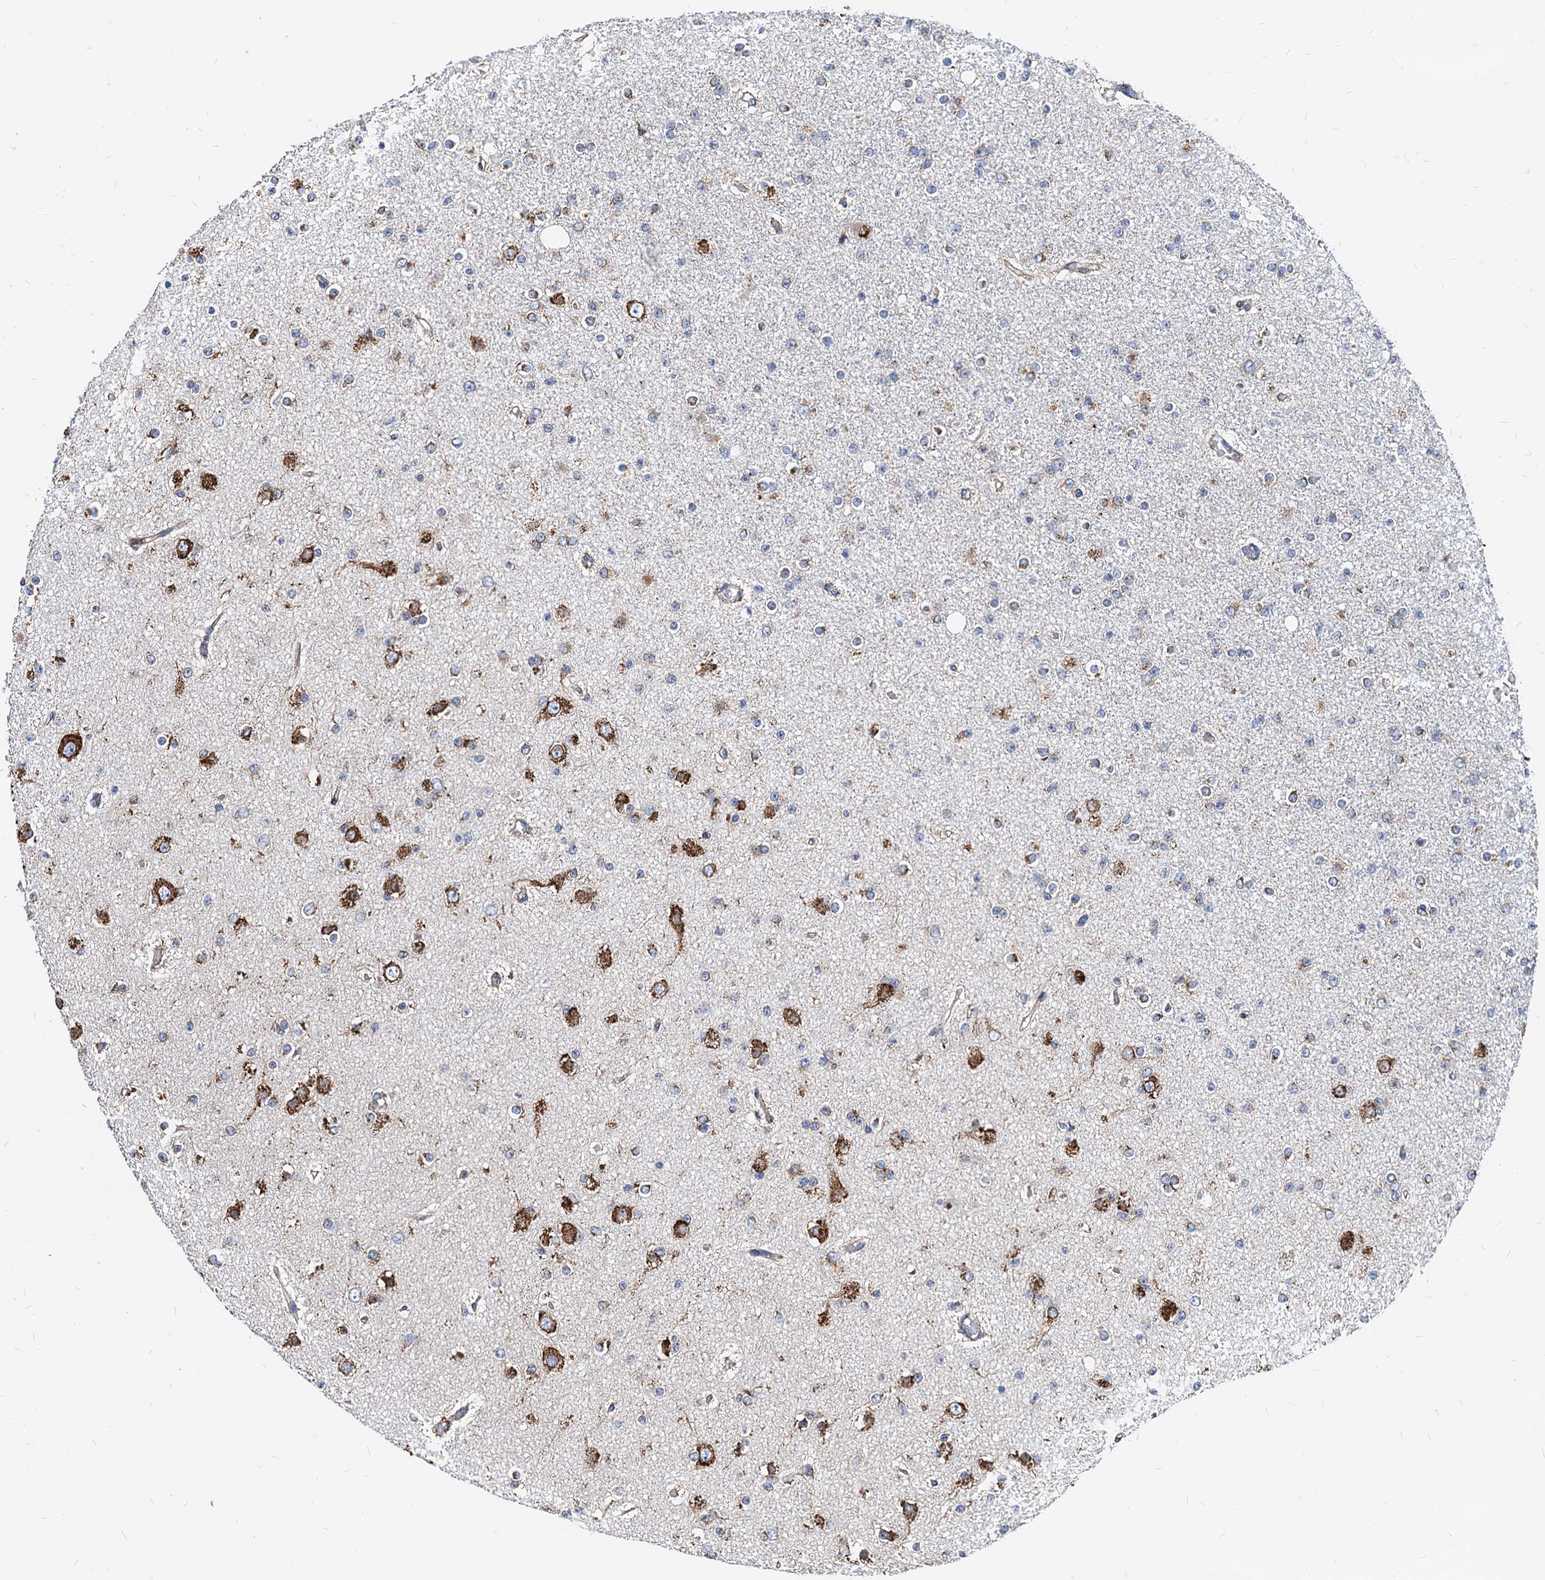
{"staining": {"intensity": "negative", "quantity": "none", "location": "none"}, "tissue": "glioma", "cell_type": "Tumor cells", "image_type": "cancer", "snomed": [{"axis": "morphology", "description": "Glioma, malignant, Low grade"}, {"axis": "topography", "description": "Brain"}], "caption": "There is no significant expression in tumor cells of low-grade glioma (malignant).", "gene": "HSPA5", "patient": {"sex": "female", "age": 22}}